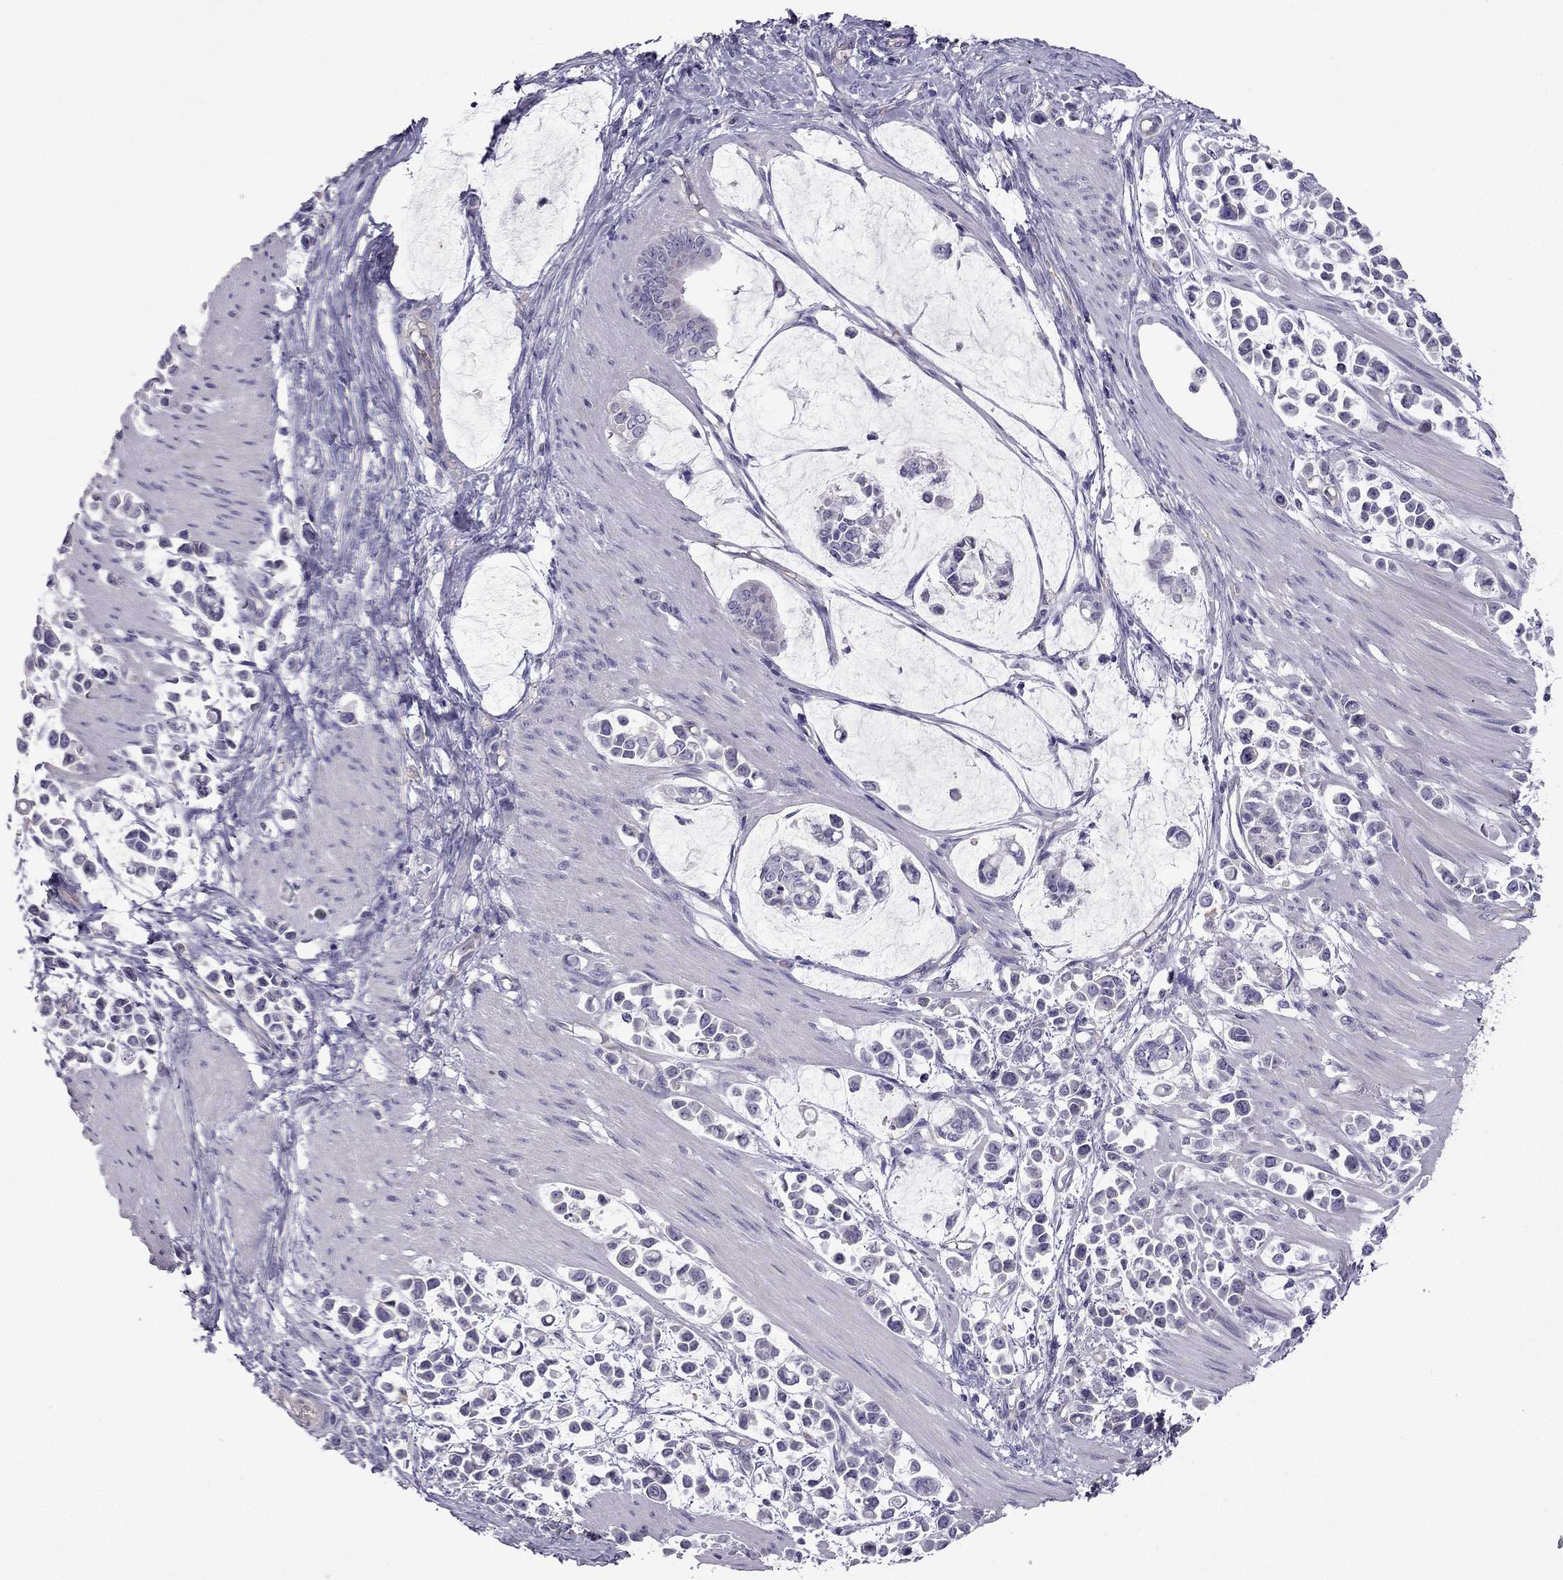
{"staining": {"intensity": "negative", "quantity": "none", "location": "none"}, "tissue": "stomach cancer", "cell_type": "Tumor cells", "image_type": "cancer", "snomed": [{"axis": "morphology", "description": "Adenocarcinoma, NOS"}, {"axis": "topography", "description": "Stomach"}], "caption": "Immunohistochemical staining of human stomach cancer demonstrates no significant expression in tumor cells.", "gene": "STOML3", "patient": {"sex": "male", "age": 82}}